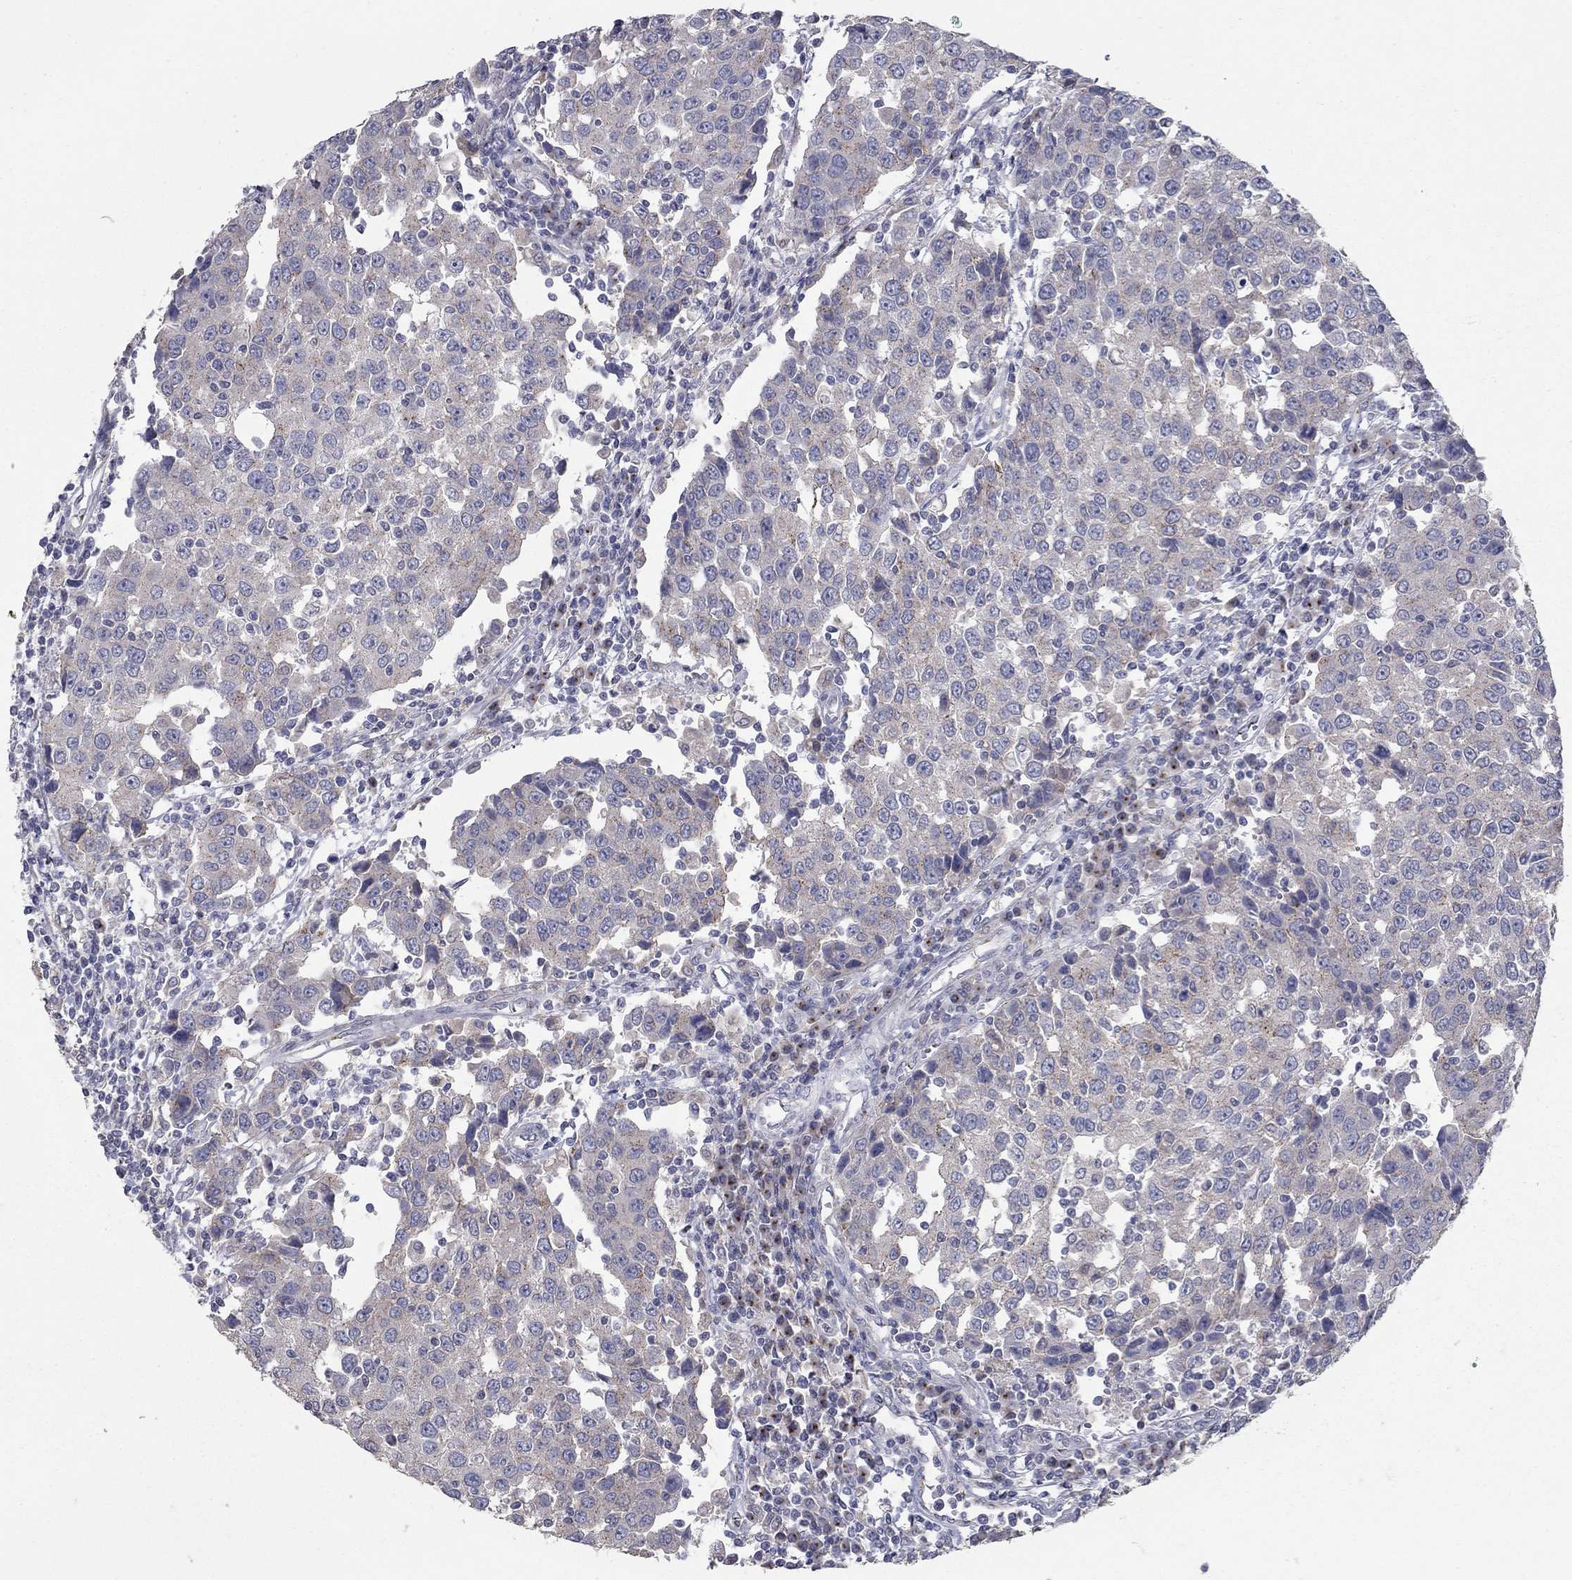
{"staining": {"intensity": "negative", "quantity": "none", "location": "none"}, "tissue": "urothelial cancer", "cell_type": "Tumor cells", "image_type": "cancer", "snomed": [{"axis": "morphology", "description": "Urothelial carcinoma, High grade"}, {"axis": "topography", "description": "Urinary bladder"}], "caption": "Tumor cells are negative for brown protein staining in urothelial carcinoma (high-grade). Nuclei are stained in blue.", "gene": "KIAA0319L", "patient": {"sex": "female", "age": 85}}